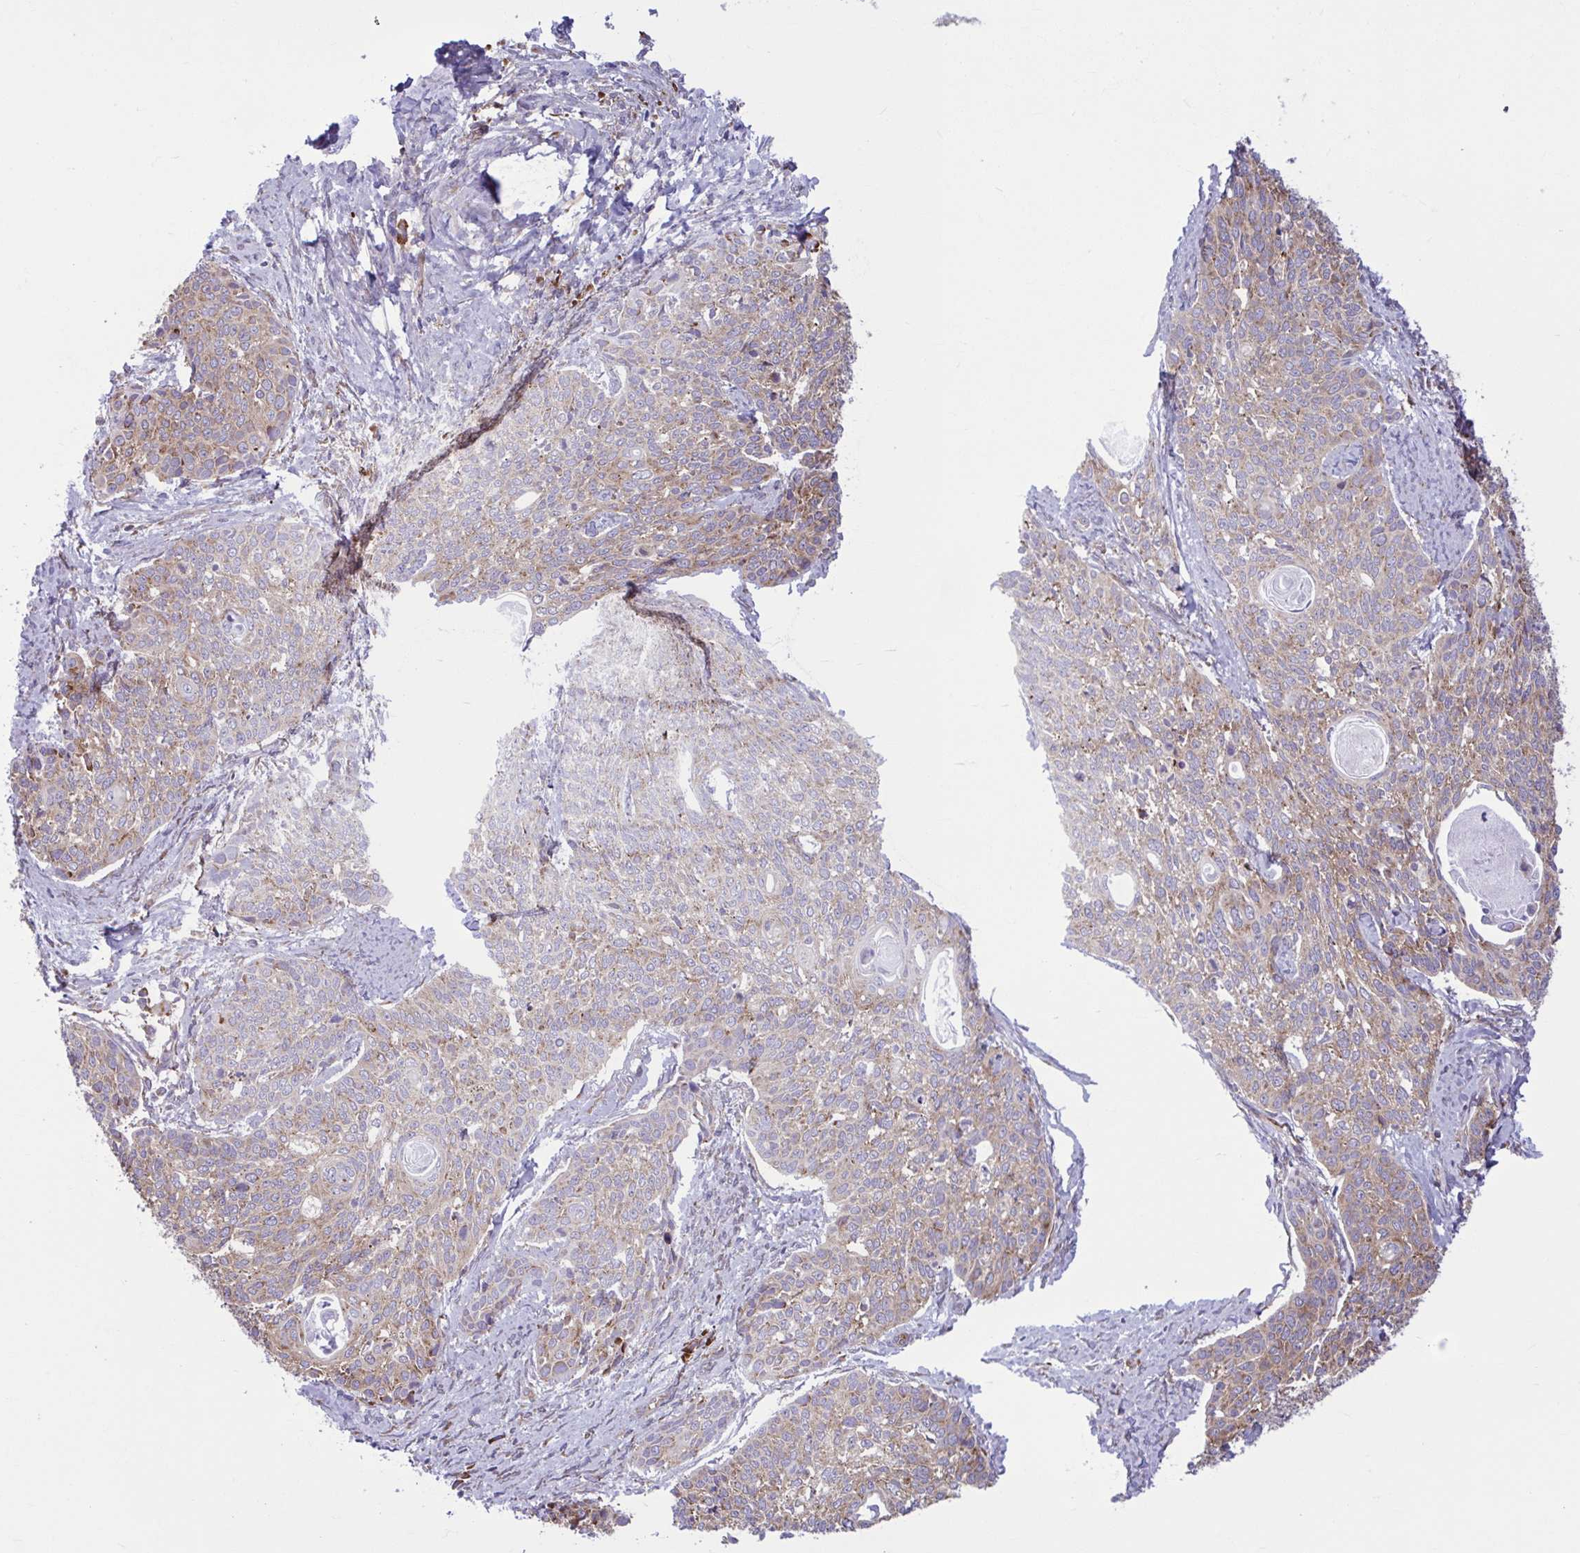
{"staining": {"intensity": "weak", "quantity": ">75%", "location": "cytoplasmic/membranous"}, "tissue": "cervical cancer", "cell_type": "Tumor cells", "image_type": "cancer", "snomed": [{"axis": "morphology", "description": "Squamous cell carcinoma, NOS"}, {"axis": "topography", "description": "Cervix"}], "caption": "The immunohistochemical stain shows weak cytoplasmic/membranous expression in tumor cells of cervical cancer tissue.", "gene": "RPS16", "patient": {"sex": "female", "age": 69}}